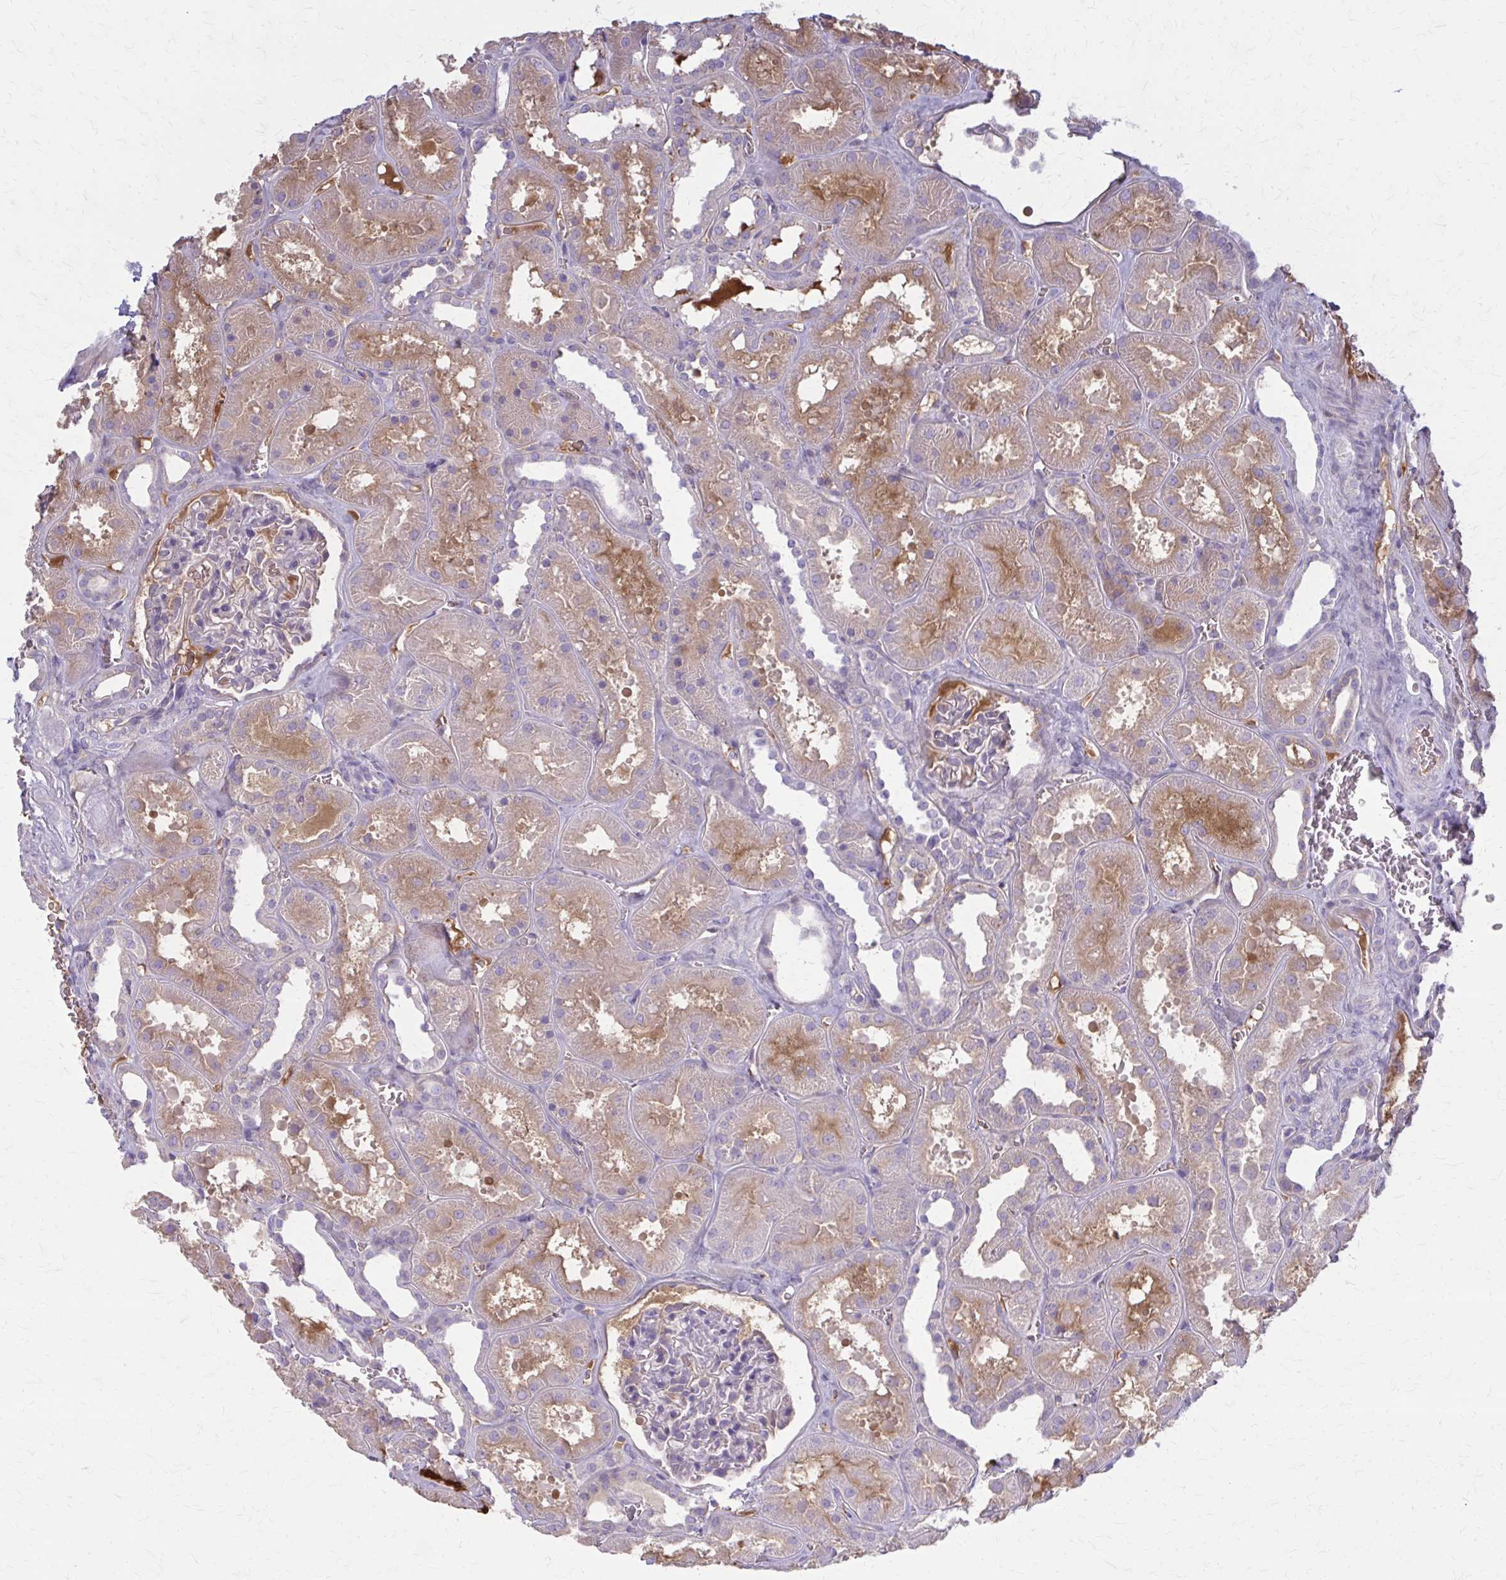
{"staining": {"intensity": "negative", "quantity": "none", "location": "none"}, "tissue": "kidney", "cell_type": "Cells in glomeruli", "image_type": "normal", "snomed": [{"axis": "morphology", "description": "Normal tissue, NOS"}, {"axis": "topography", "description": "Kidney"}], "caption": "Image shows no protein expression in cells in glomeruli of unremarkable kidney. (Brightfield microscopy of DAB immunohistochemistry at high magnification).", "gene": "SERPIND1", "patient": {"sex": "female", "age": 41}}